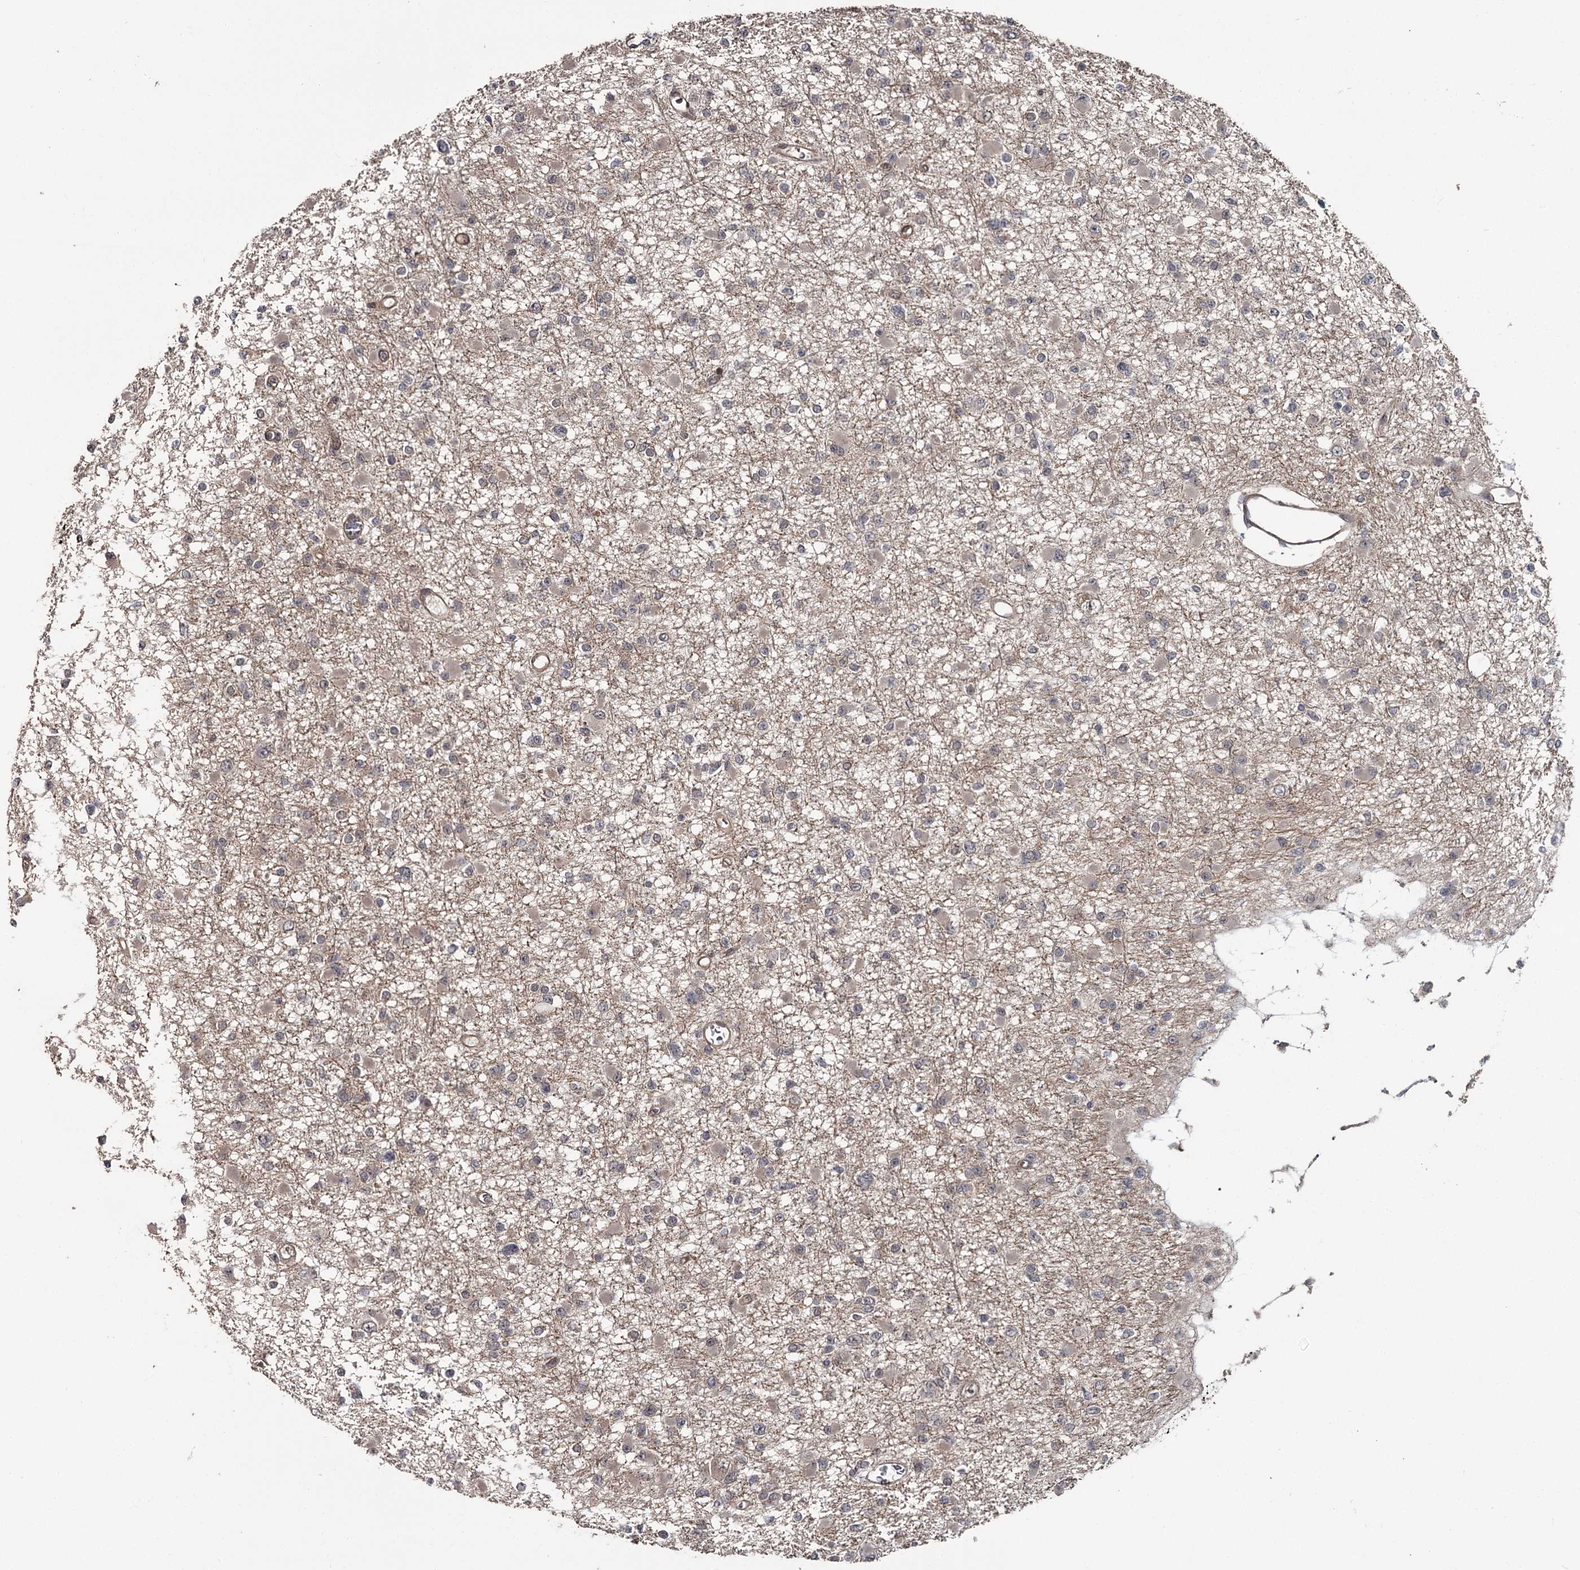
{"staining": {"intensity": "negative", "quantity": "none", "location": "none"}, "tissue": "glioma", "cell_type": "Tumor cells", "image_type": "cancer", "snomed": [{"axis": "morphology", "description": "Glioma, malignant, Low grade"}, {"axis": "topography", "description": "Brain"}], "caption": "Protein analysis of malignant low-grade glioma demonstrates no significant positivity in tumor cells.", "gene": "CDC42EP2", "patient": {"sex": "female", "age": 22}}